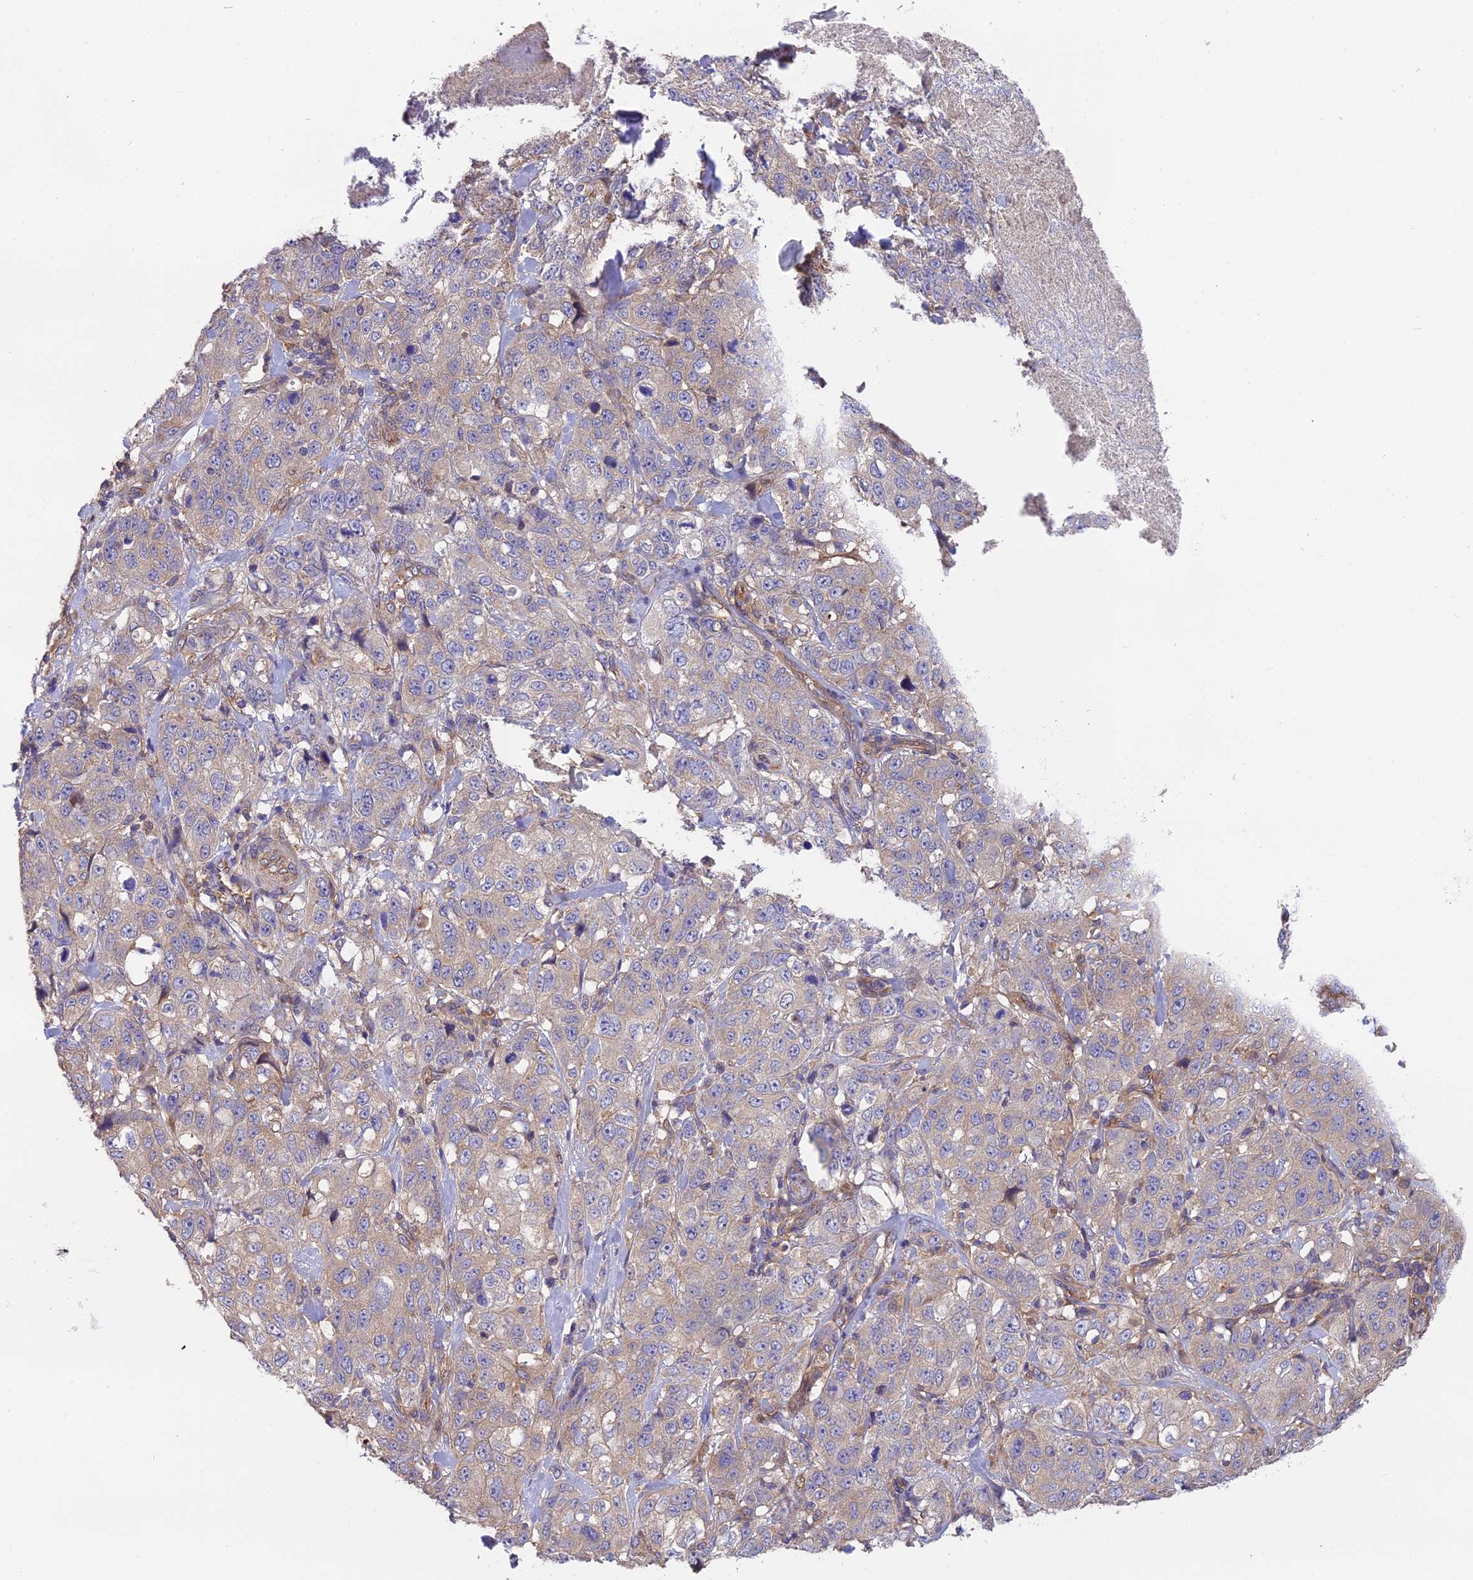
{"staining": {"intensity": "weak", "quantity": ">75%", "location": "cytoplasmic/membranous"}, "tissue": "stomach cancer", "cell_type": "Tumor cells", "image_type": "cancer", "snomed": [{"axis": "morphology", "description": "Adenocarcinoma, NOS"}, {"axis": "topography", "description": "Stomach"}], "caption": "Immunohistochemical staining of stomach cancer (adenocarcinoma) demonstrates low levels of weak cytoplasmic/membranous expression in approximately >75% of tumor cells.", "gene": "BLOC1S4", "patient": {"sex": "male", "age": 48}}